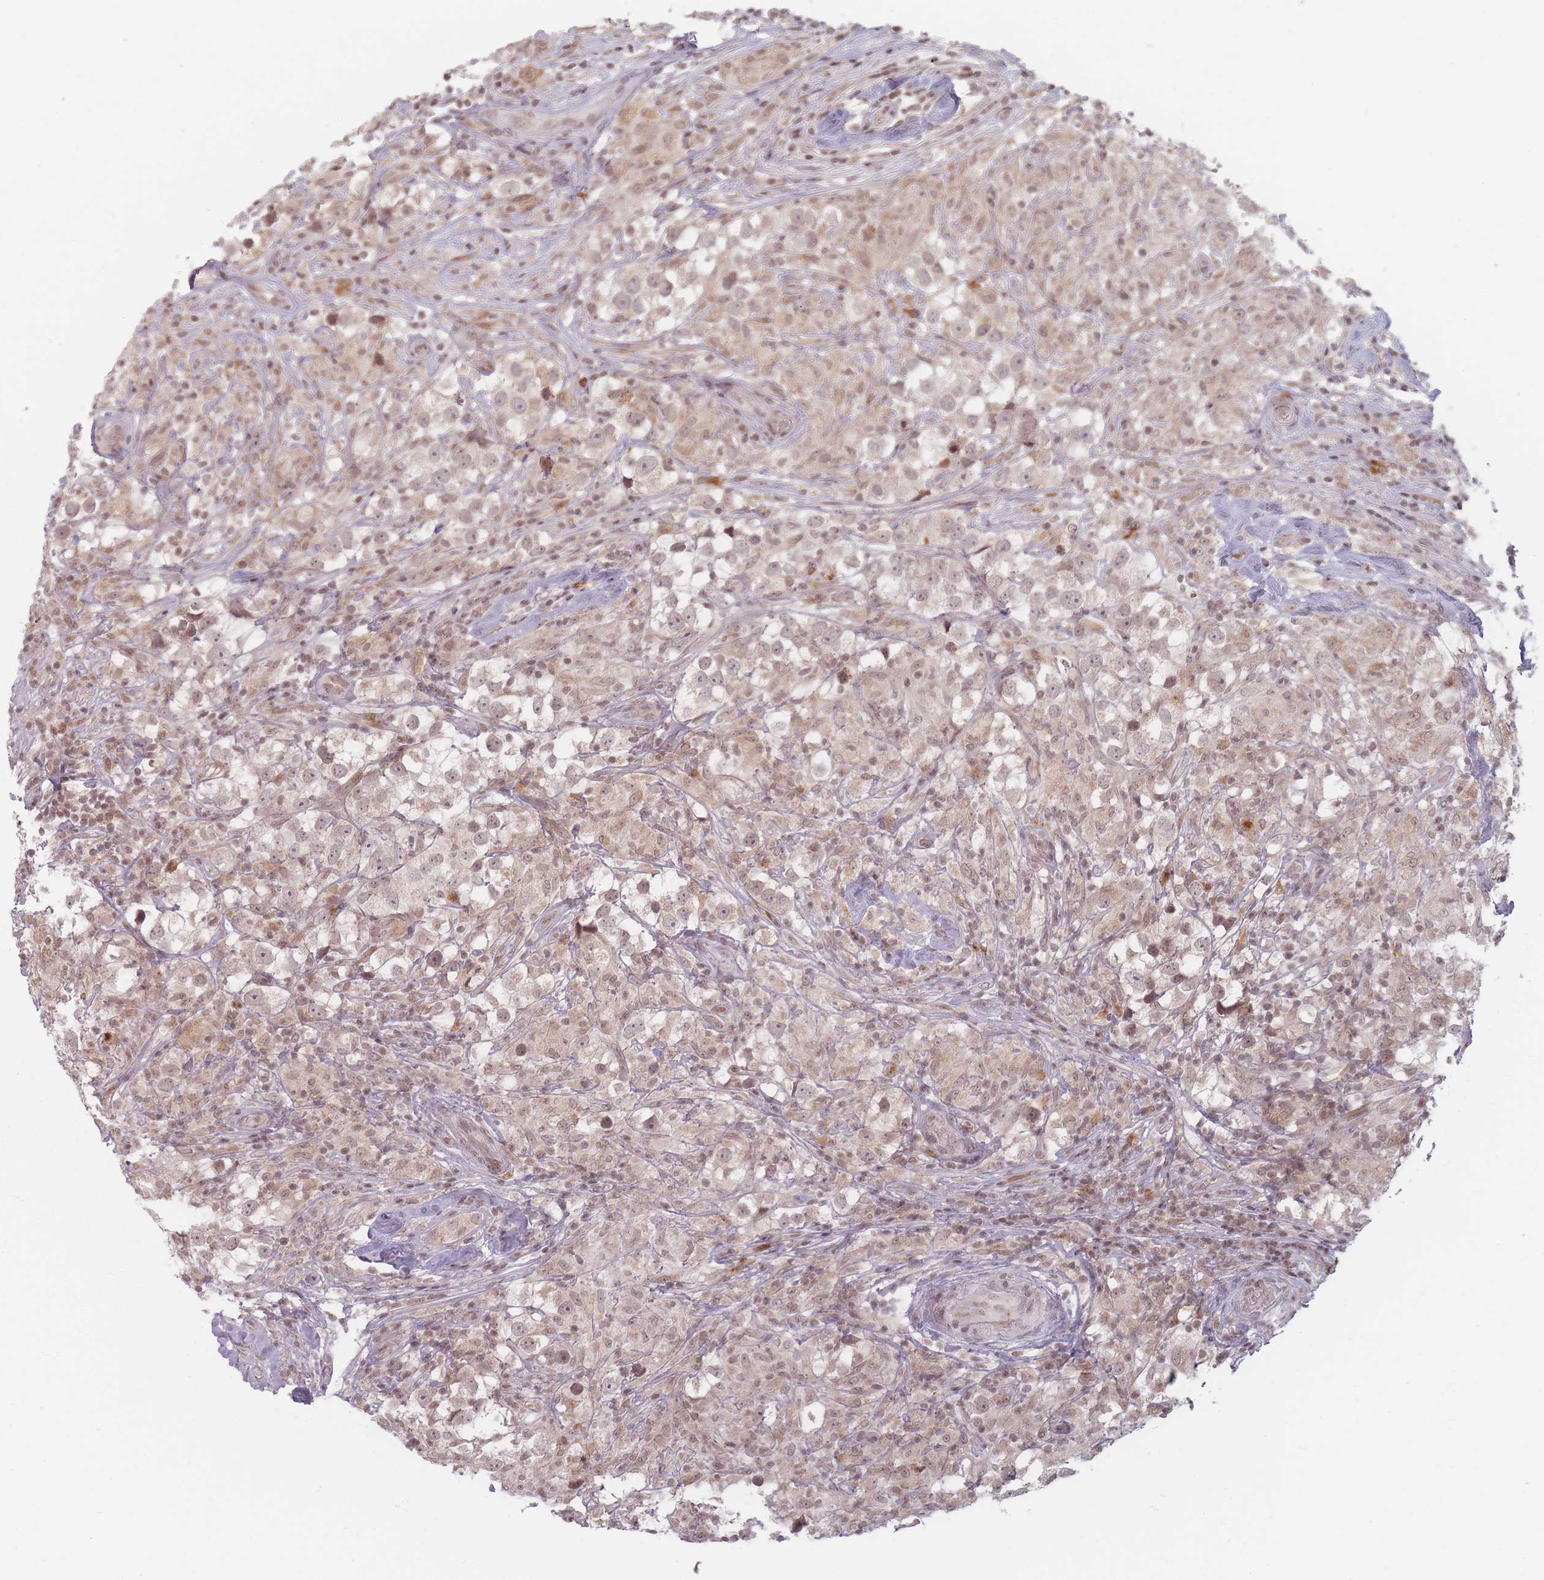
{"staining": {"intensity": "weak", "quantity": ">75%", "location": "cytoplasmic/membranous,nuclear"}, "tissue": "testis cancer", "cell_type": "Tumor cells", "image_type": "cancer", "snomed": [{"axis": "morphology", "description": "Seminoma, NOS"}, {"axis": "topography", "description": "Testis"}], "caption": "Tumor cells demonstrate weak cytoplasmic/membranous and nuclear positivity in approximately >75% of cells in testis cancer.", "gene": "SPATA45", "patient": {"sex": "male", "age": 46}}